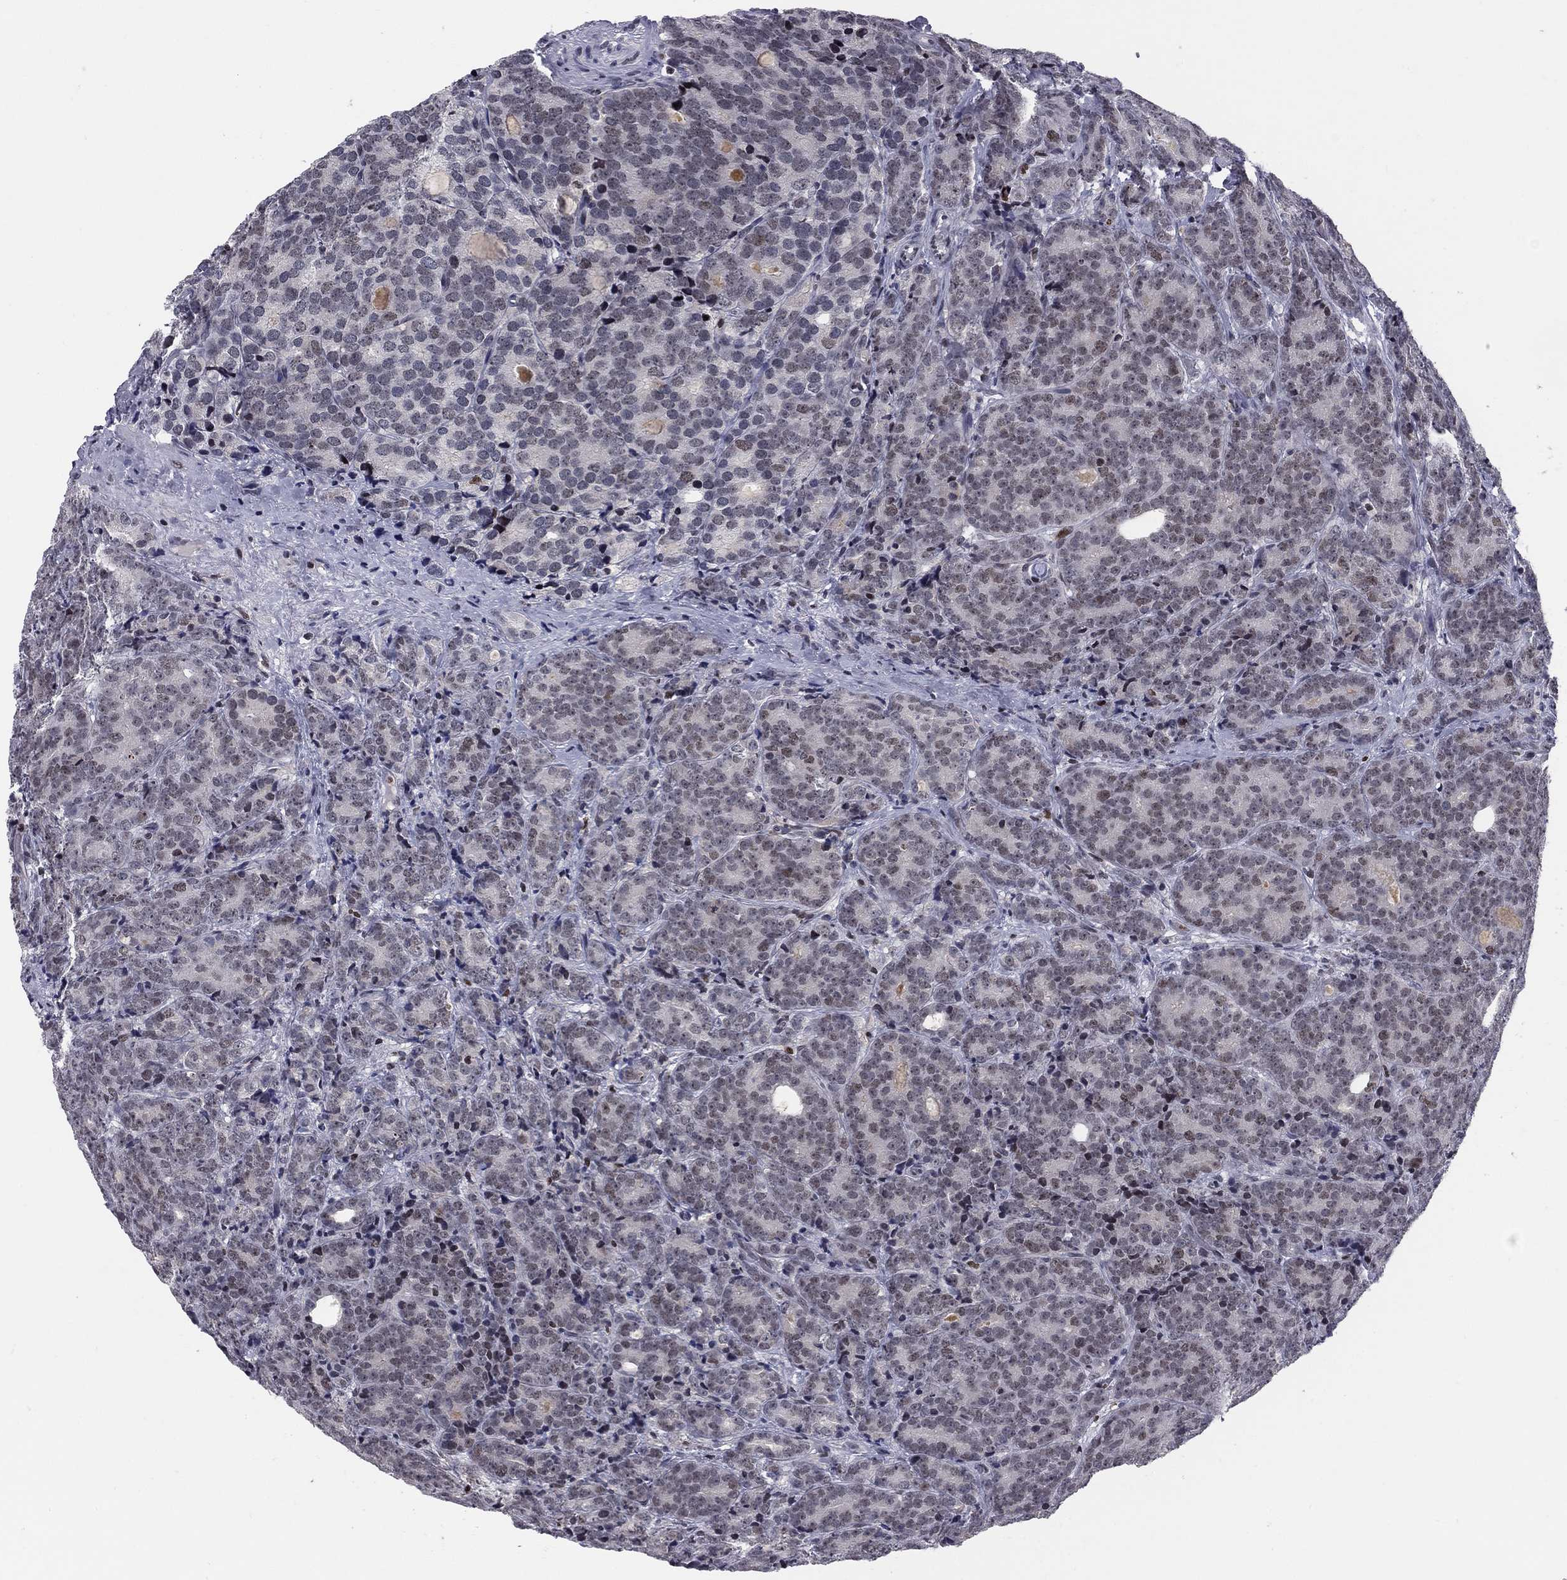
{"staining": {"intensity": "negative", "quantity": "none", "location": "none"}, "tissue": "prostate cancer", "cell_type": "Tumor cells", "image_type": "cancer", "snomed": [{"axis": "morphology", "description": "Adenocarcinoma, NOS"}, {"axis": "topography", "description": "Prostate"}], "caption": "Human prostate adenocarcinoma stained for a protein using IHC shows no positivity in tumor cells.", "gene": "RNASEH2C", "patient": {"sex": "male", "age": 71}}